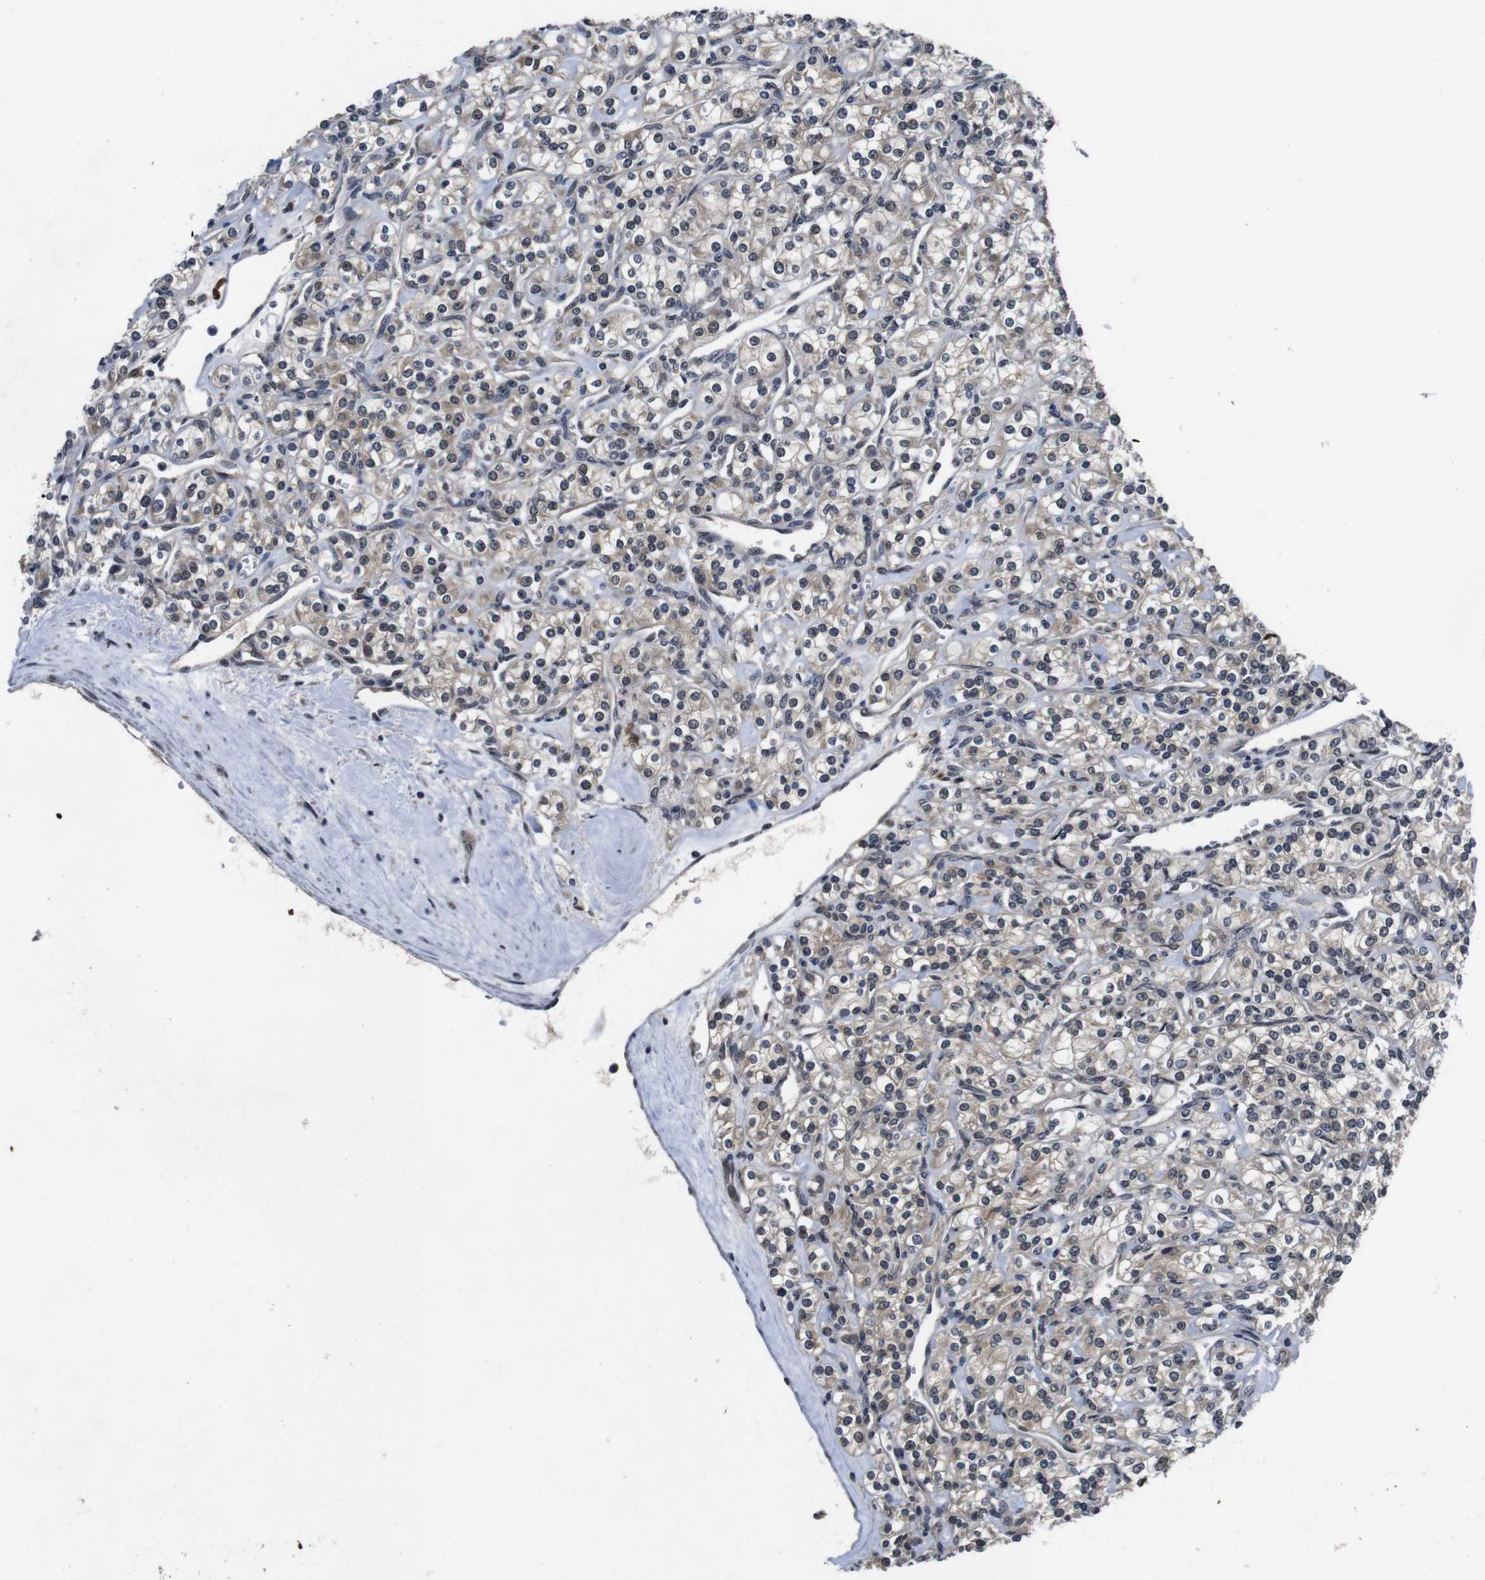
{"staining": {"intensity": "weak", "quantity": ">75%", "location": "cytoplasmic/membranous,nuclear"}, "tissue": "renal cancer", "cell_type": "Tumor cells", "image_type": "cancer", "snomed": [{"axis": "morphology", "description": "Adenocarcinoma, NOS"}, {"axis": "topography", "description": "Kidney"}], "caption": "A high-resolution image shows immunohistochemistry (IHC) staining of renal cancer (adenocarcinoma), which shows weak cytoplasmic/membranous and nuclear positivity in approximately >75% of tumor cells.", "gene": "ZBTB46", "patient": {"sex": "male", "age": 77}}